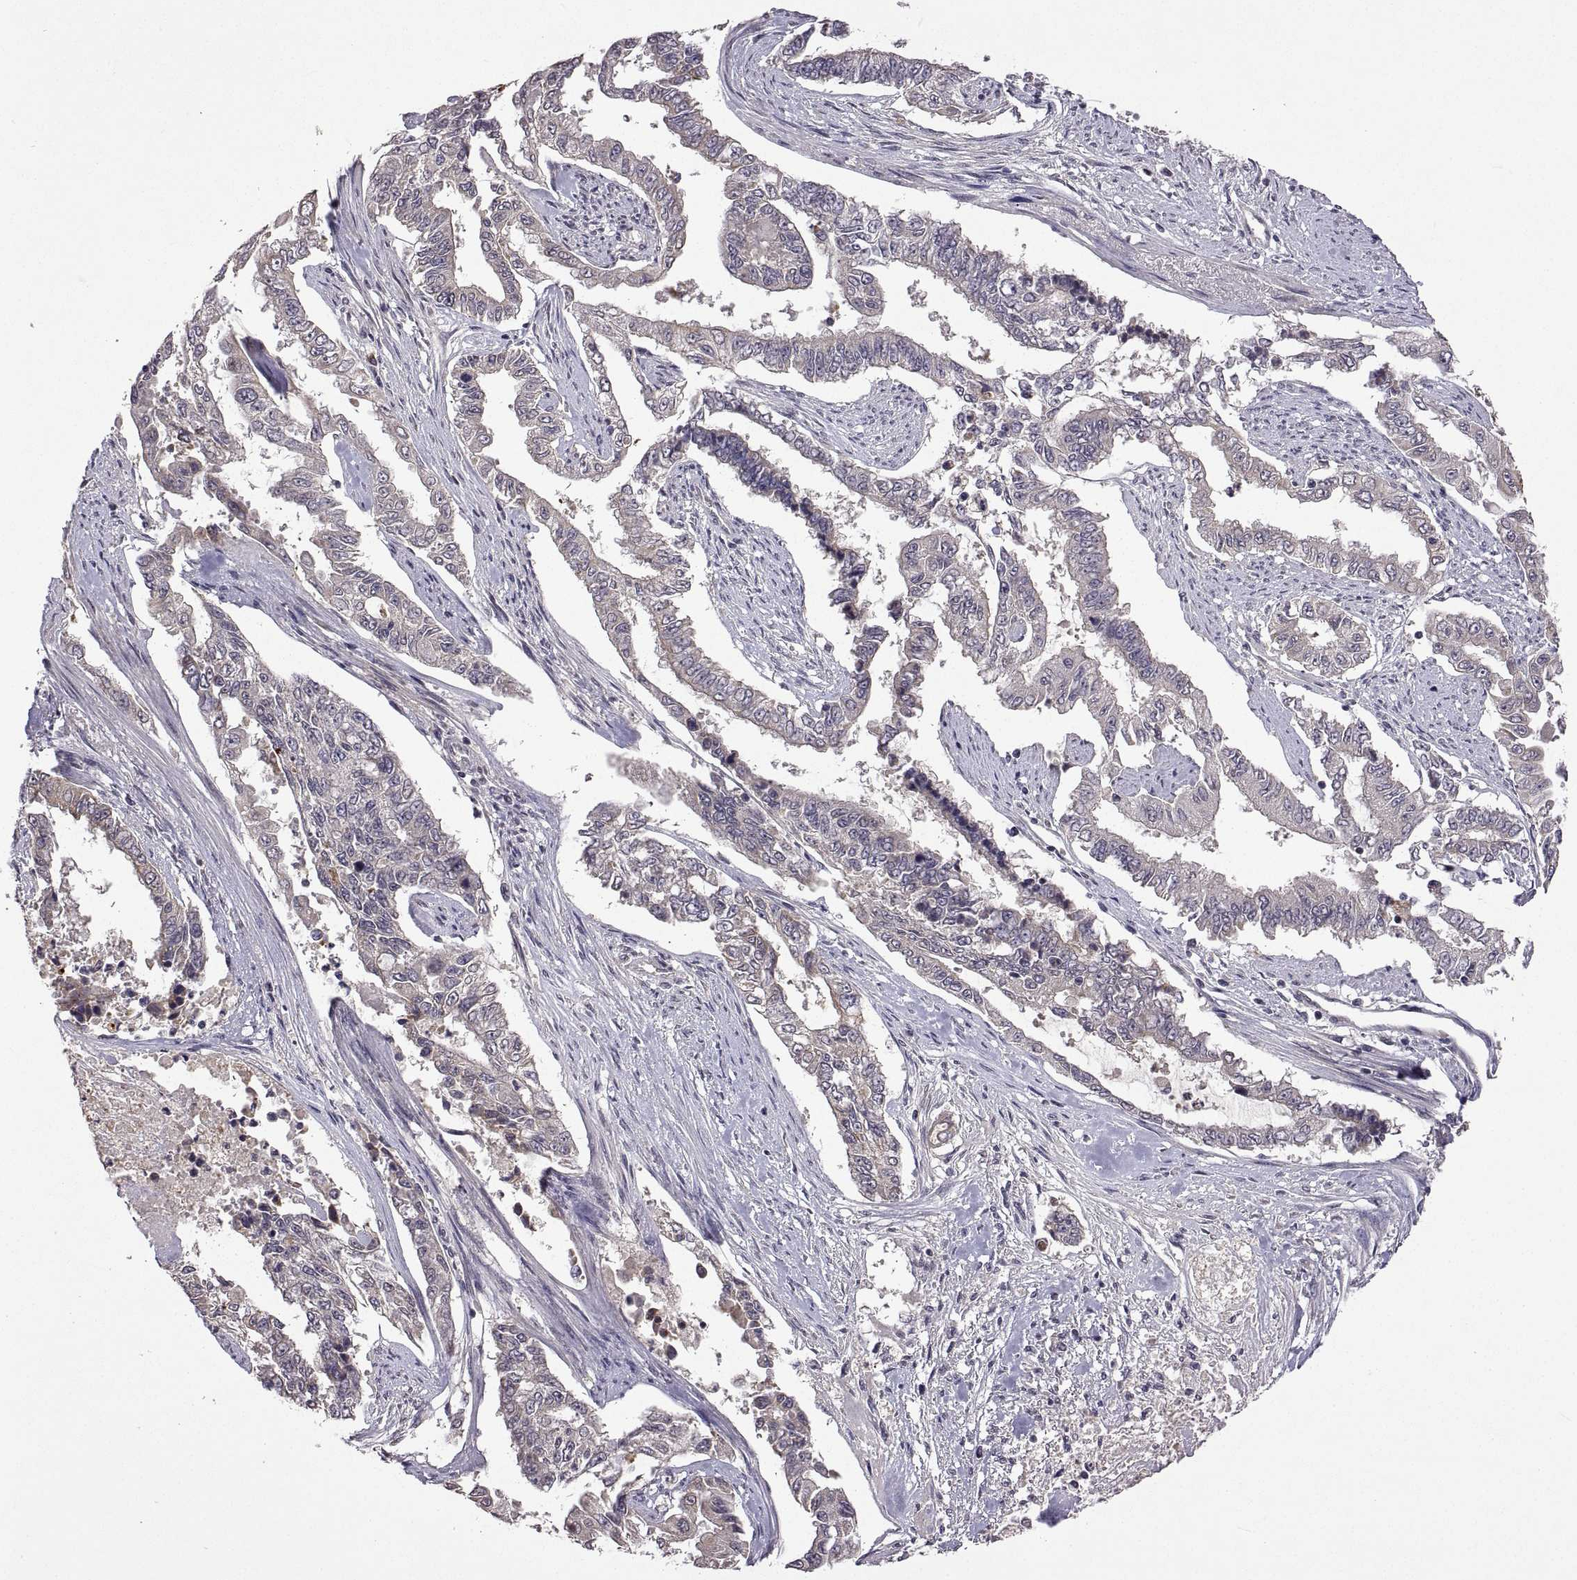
{"staining": {"intensity": "negative", "quantity": "none", "location": "none"}, "tissue": "endometrial cancer", "cell_type": "Tumor cells", "image_type": "cancer", "snomed": [{"axis": "morphology", "description": "Adenocarcinoma, NOS"}, {"axis": "topography", "description": "Uterus"}], "caption": "Immunohistochemistry of human endometrial adenocarcinoma reveals no positivity in tumor cells.", "gene": "LAMA1", "patient": {"sex": "female", "age": 59}}